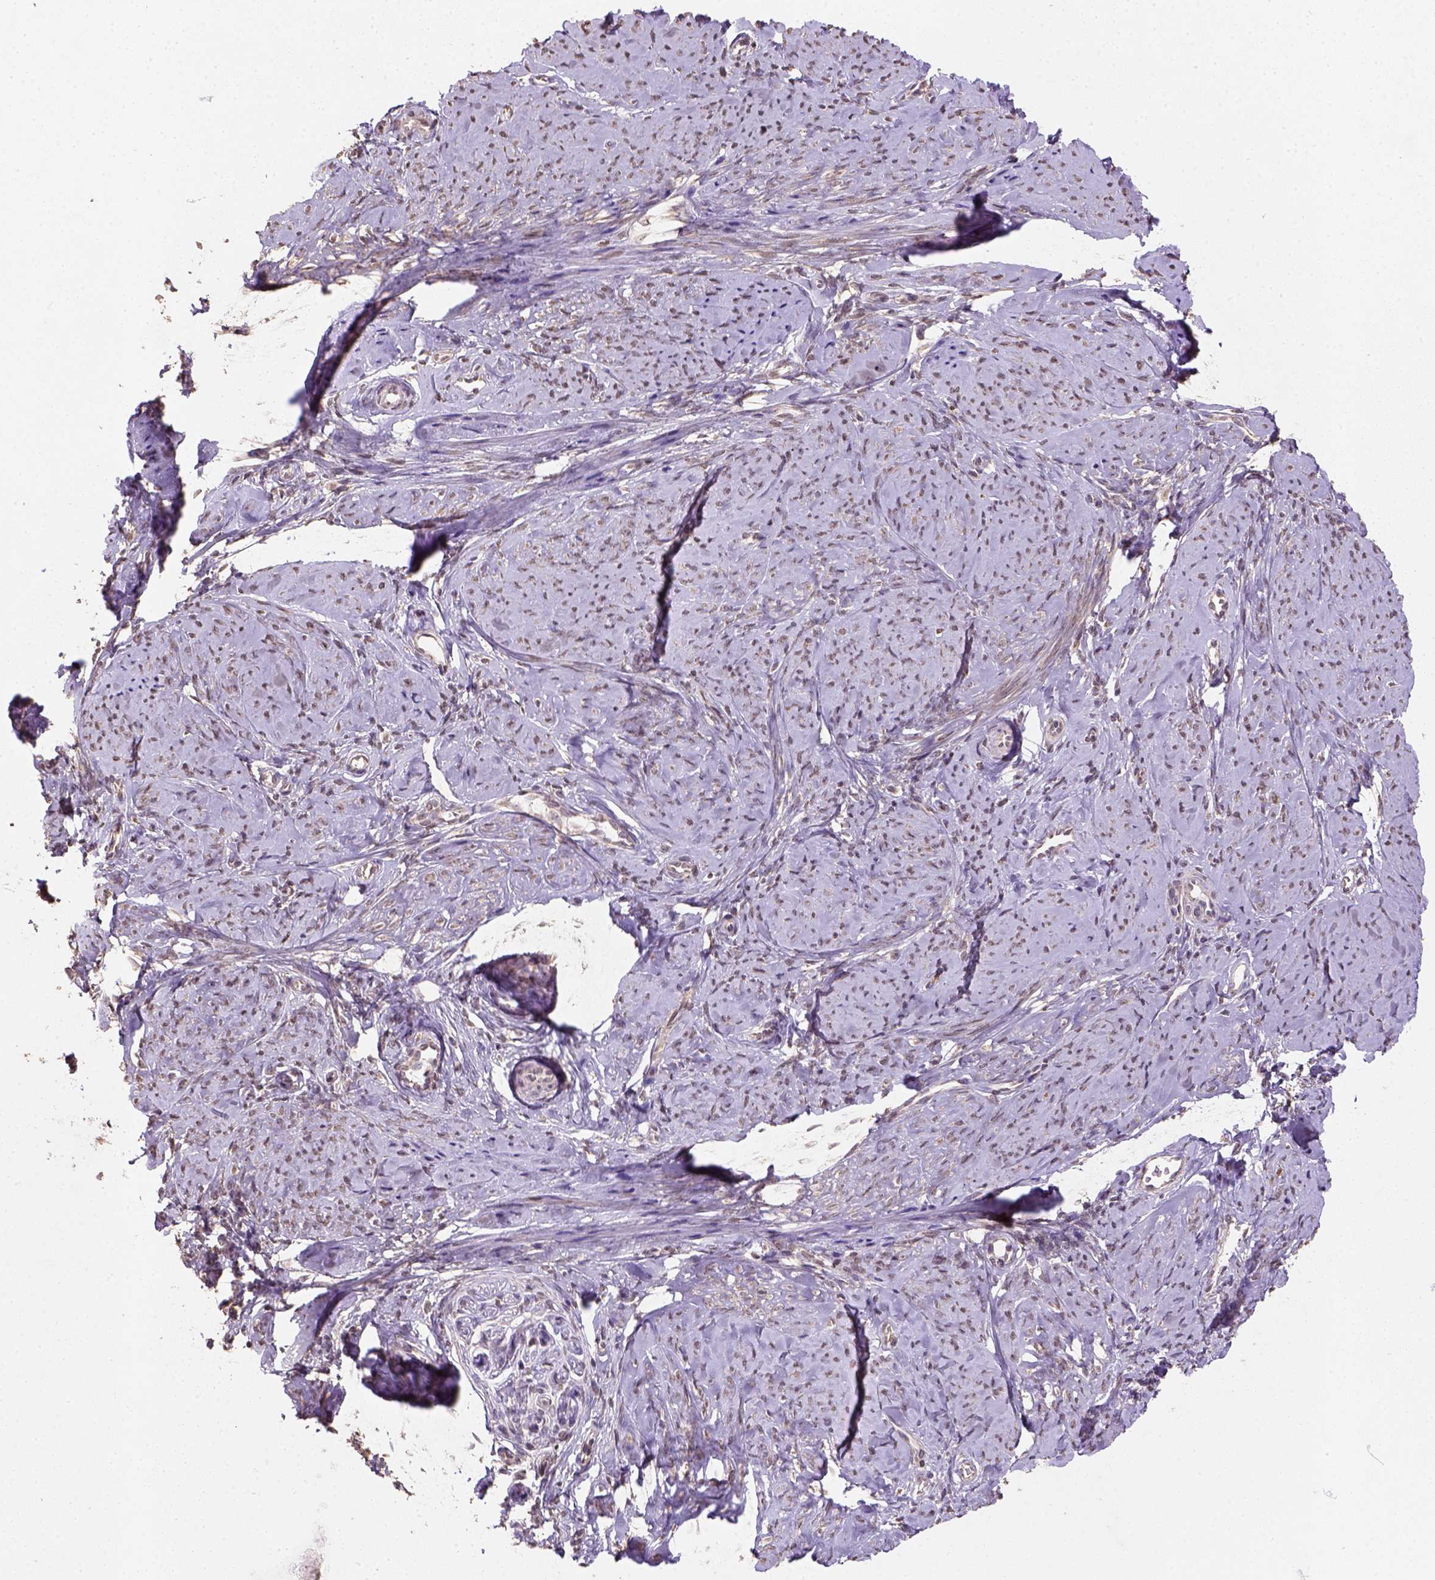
{"staining": {"intensity": "weak", "quantity": ">75%", "location": "nuclear"}, "tissue": "smooth muscle", "cell_type": "Smooth muscle cells", "image_type": "normal", "snomed": [{"axis": "morphology", "description": "Normal tissue, NOS"}, {"axis": "topography", "description": "Smooth muscle"}], "caption": "The image exhibits immunohistochemical staining of unremarkable smooth muscle. There is weak nuclear staining is seen in about >75% of smooth muscle cells.", "gene": "NUDT10", "patient": {"sex": "female", "age": 48}}